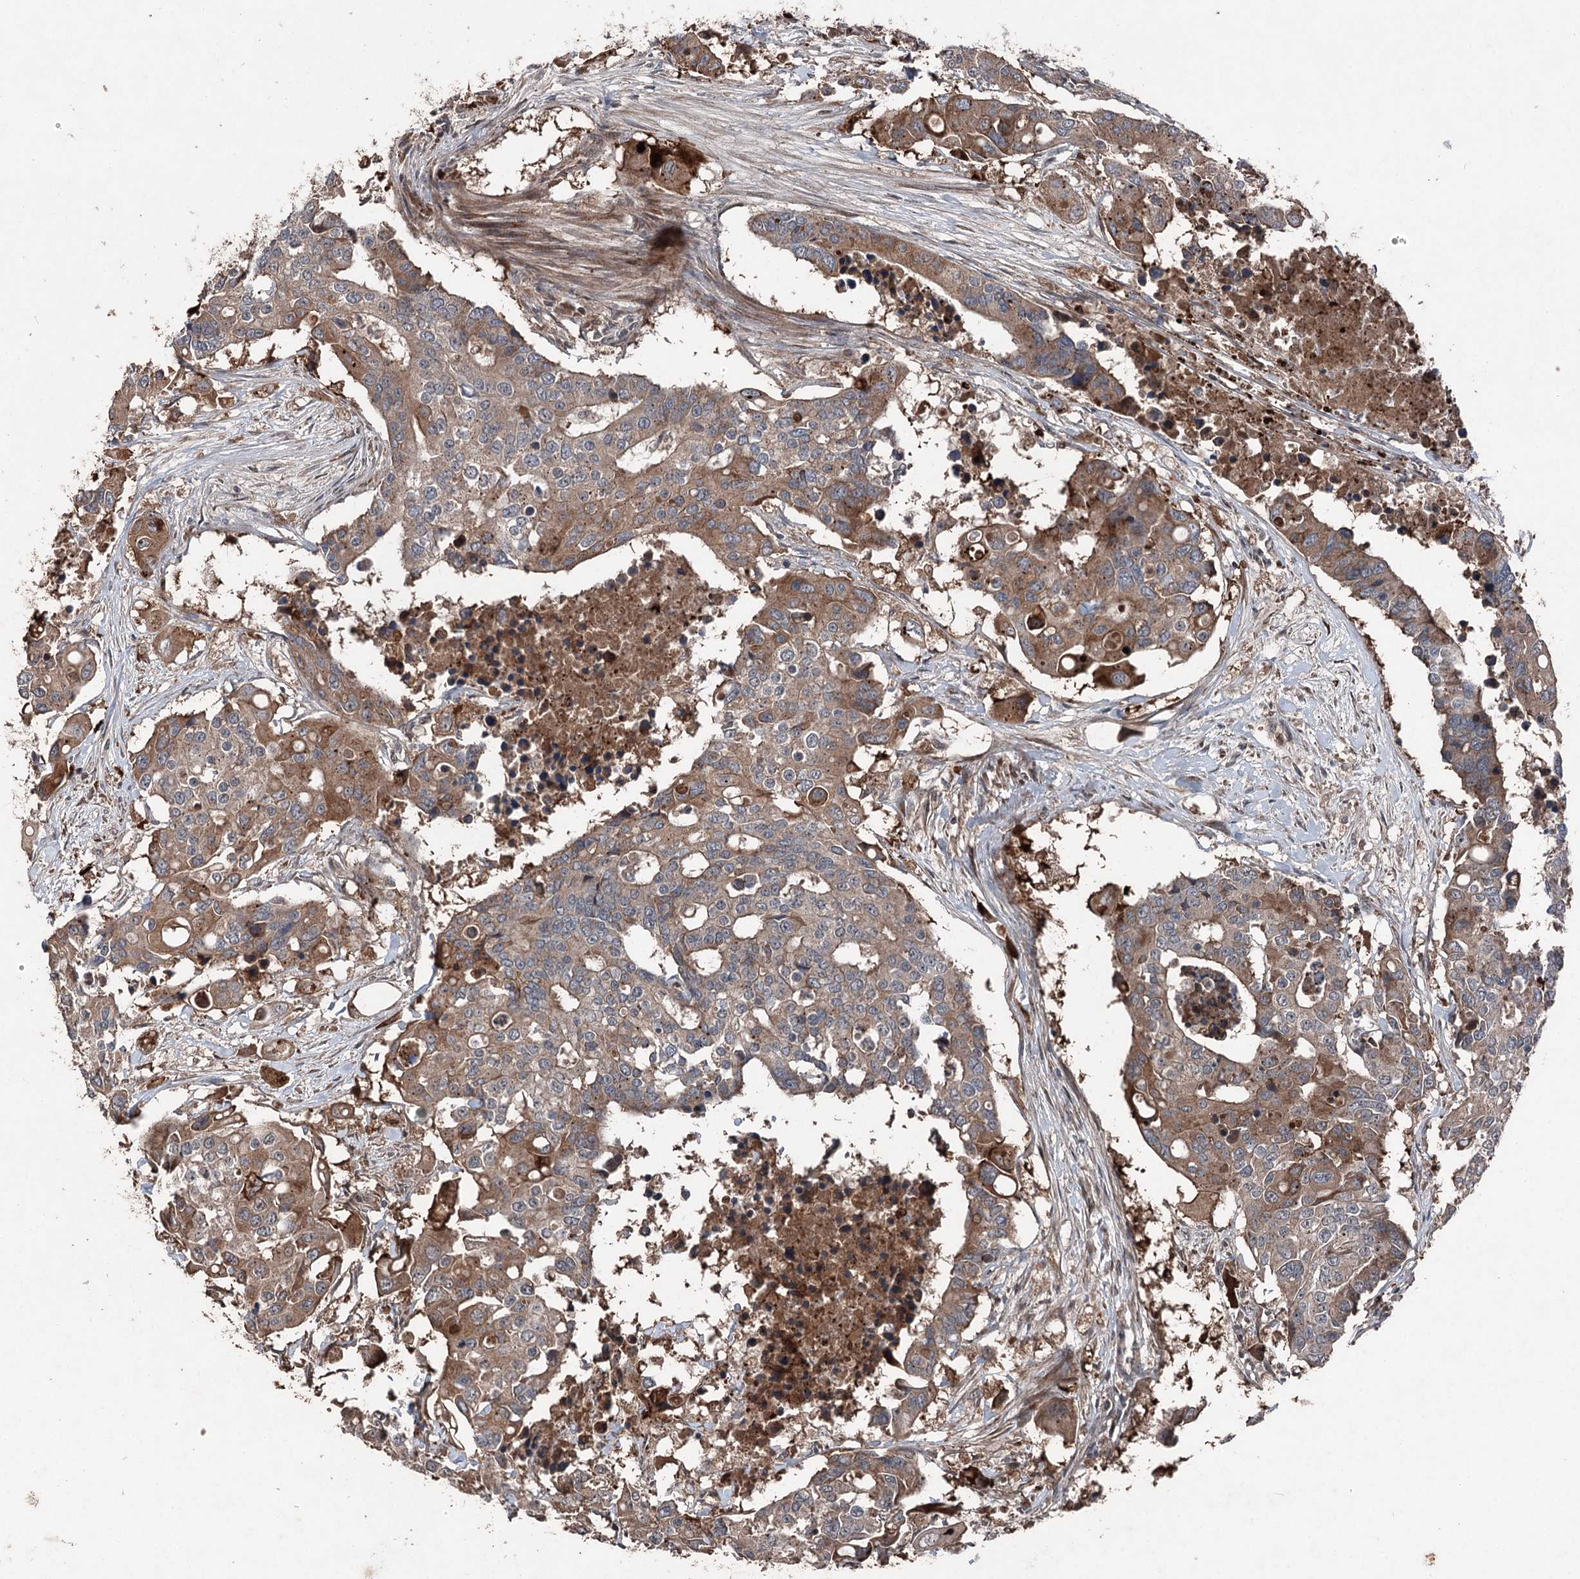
{"staining": {"intensity": "moderate", "quantity": ">75%", "location": "cytoplasmic/membranous"}, "tissue": "colorectal cancer", "cell_type": "Tumor cells", "image_type": "cancer", "snomed": [{"axis": "morphology", "description": "Adenocarcinoma, NOS"}, {"axis": "topography", "description": "Colon"}], "caption": "This is a micrograph of IHC staining of colorectal cancer (adenocarcinoma), which shows moderate positivity in the cytoplasmic/membranous of tumor cells.", "gene": "MAPK8IP2", "patient": {"sex": "male", "age": 77}}